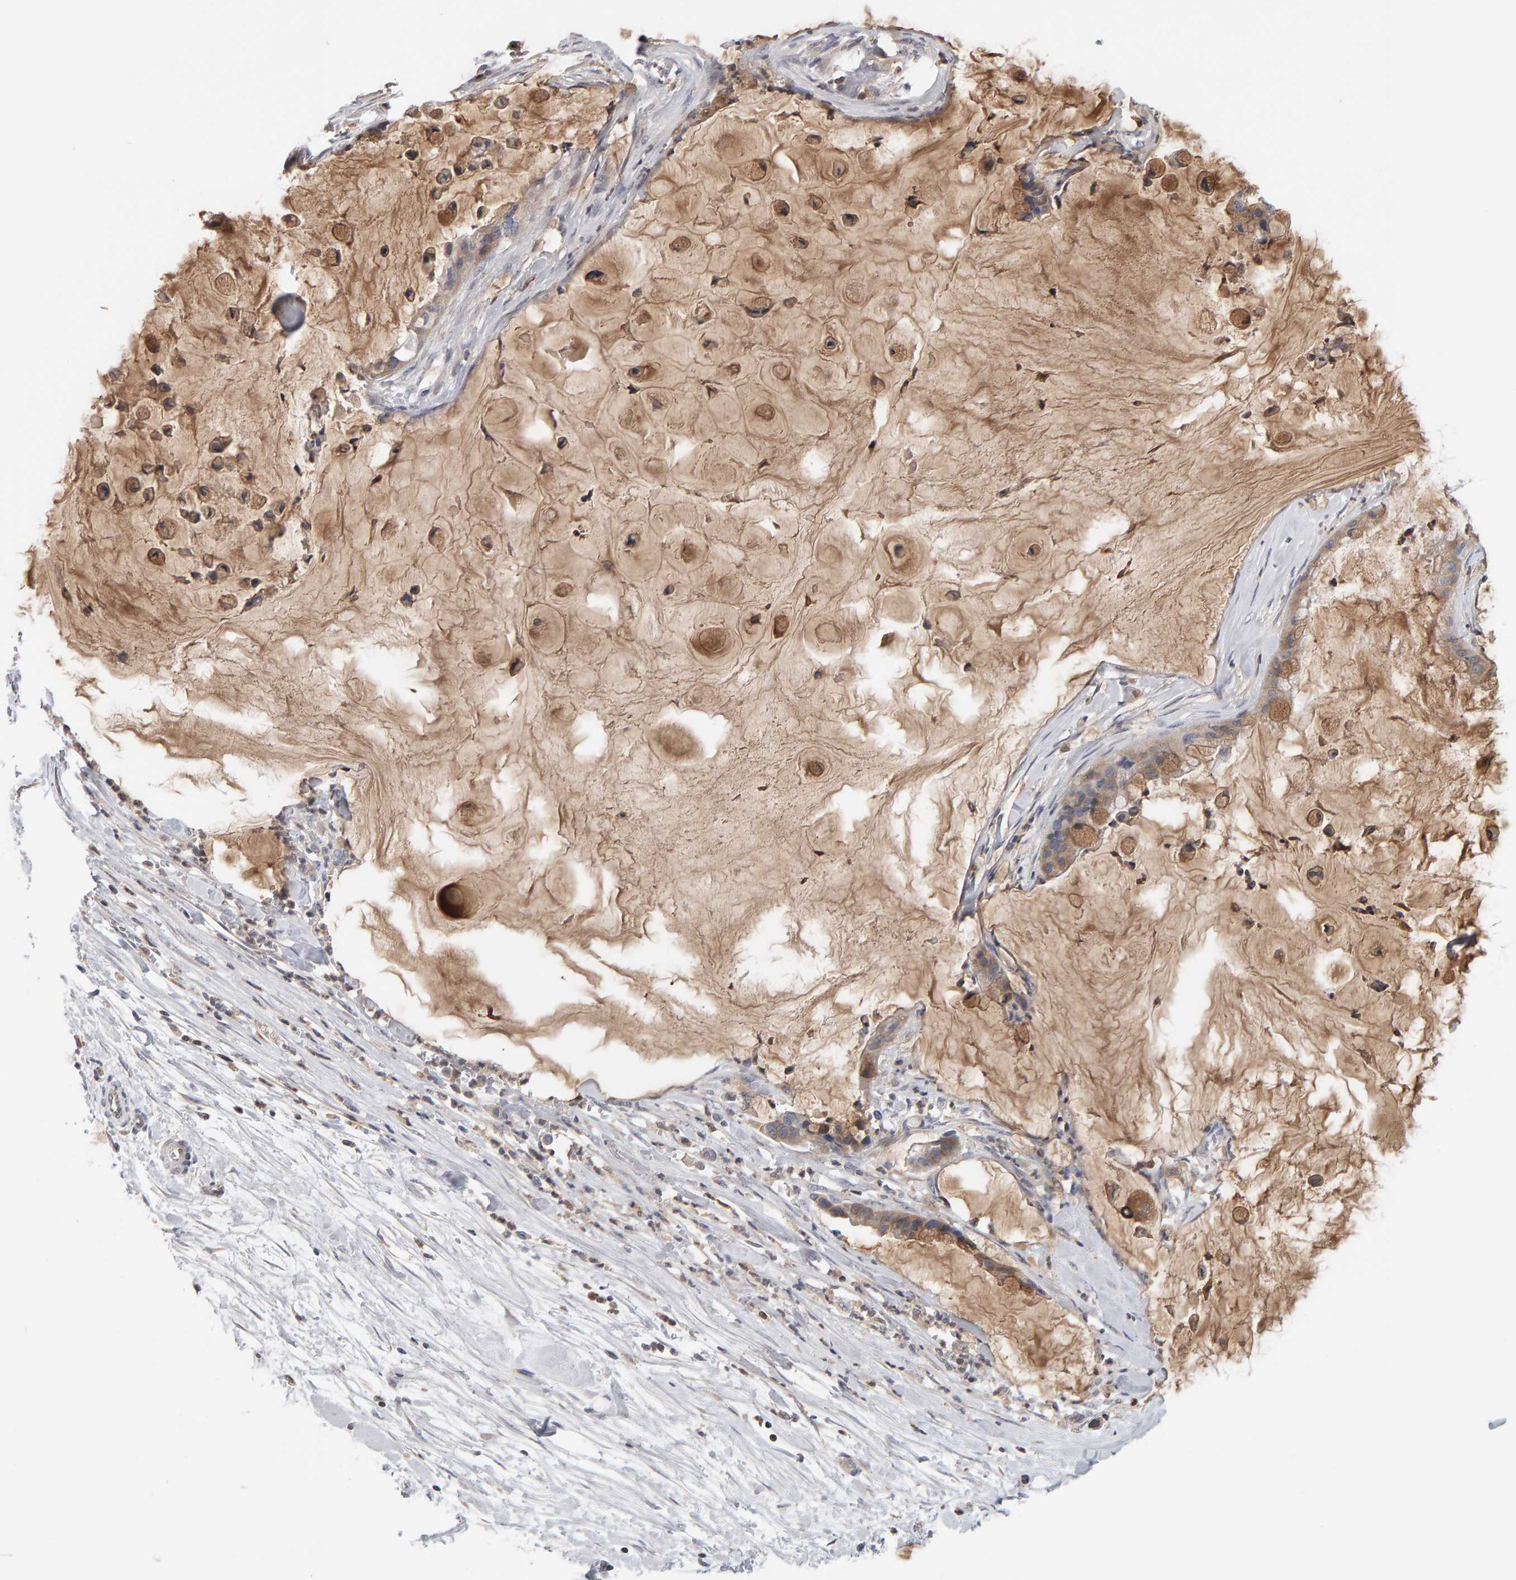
{"staining": {"intensity": "weak", "quantity": ">75%", "location": "cytoplasmic/membranous"}, "tissue": "pancreatic cancer", "cell_type": "Tumor cells", "image_type": "cancer", "snomed": [{"axis": "morphology", "description": "Adenocarcinoma, NOS"}, {"axis": "topography", "description": "Pancreas"}], "caption": "A histopathology image showing weak cytoplasmic/membranous positivity in approximately >75% of tumor cells in pancreatic adenocarcinoma, as visualized by brown immunohistochemical staining.", "gene": "MSRA", "patient": {"sex": "male", "age": 41}}